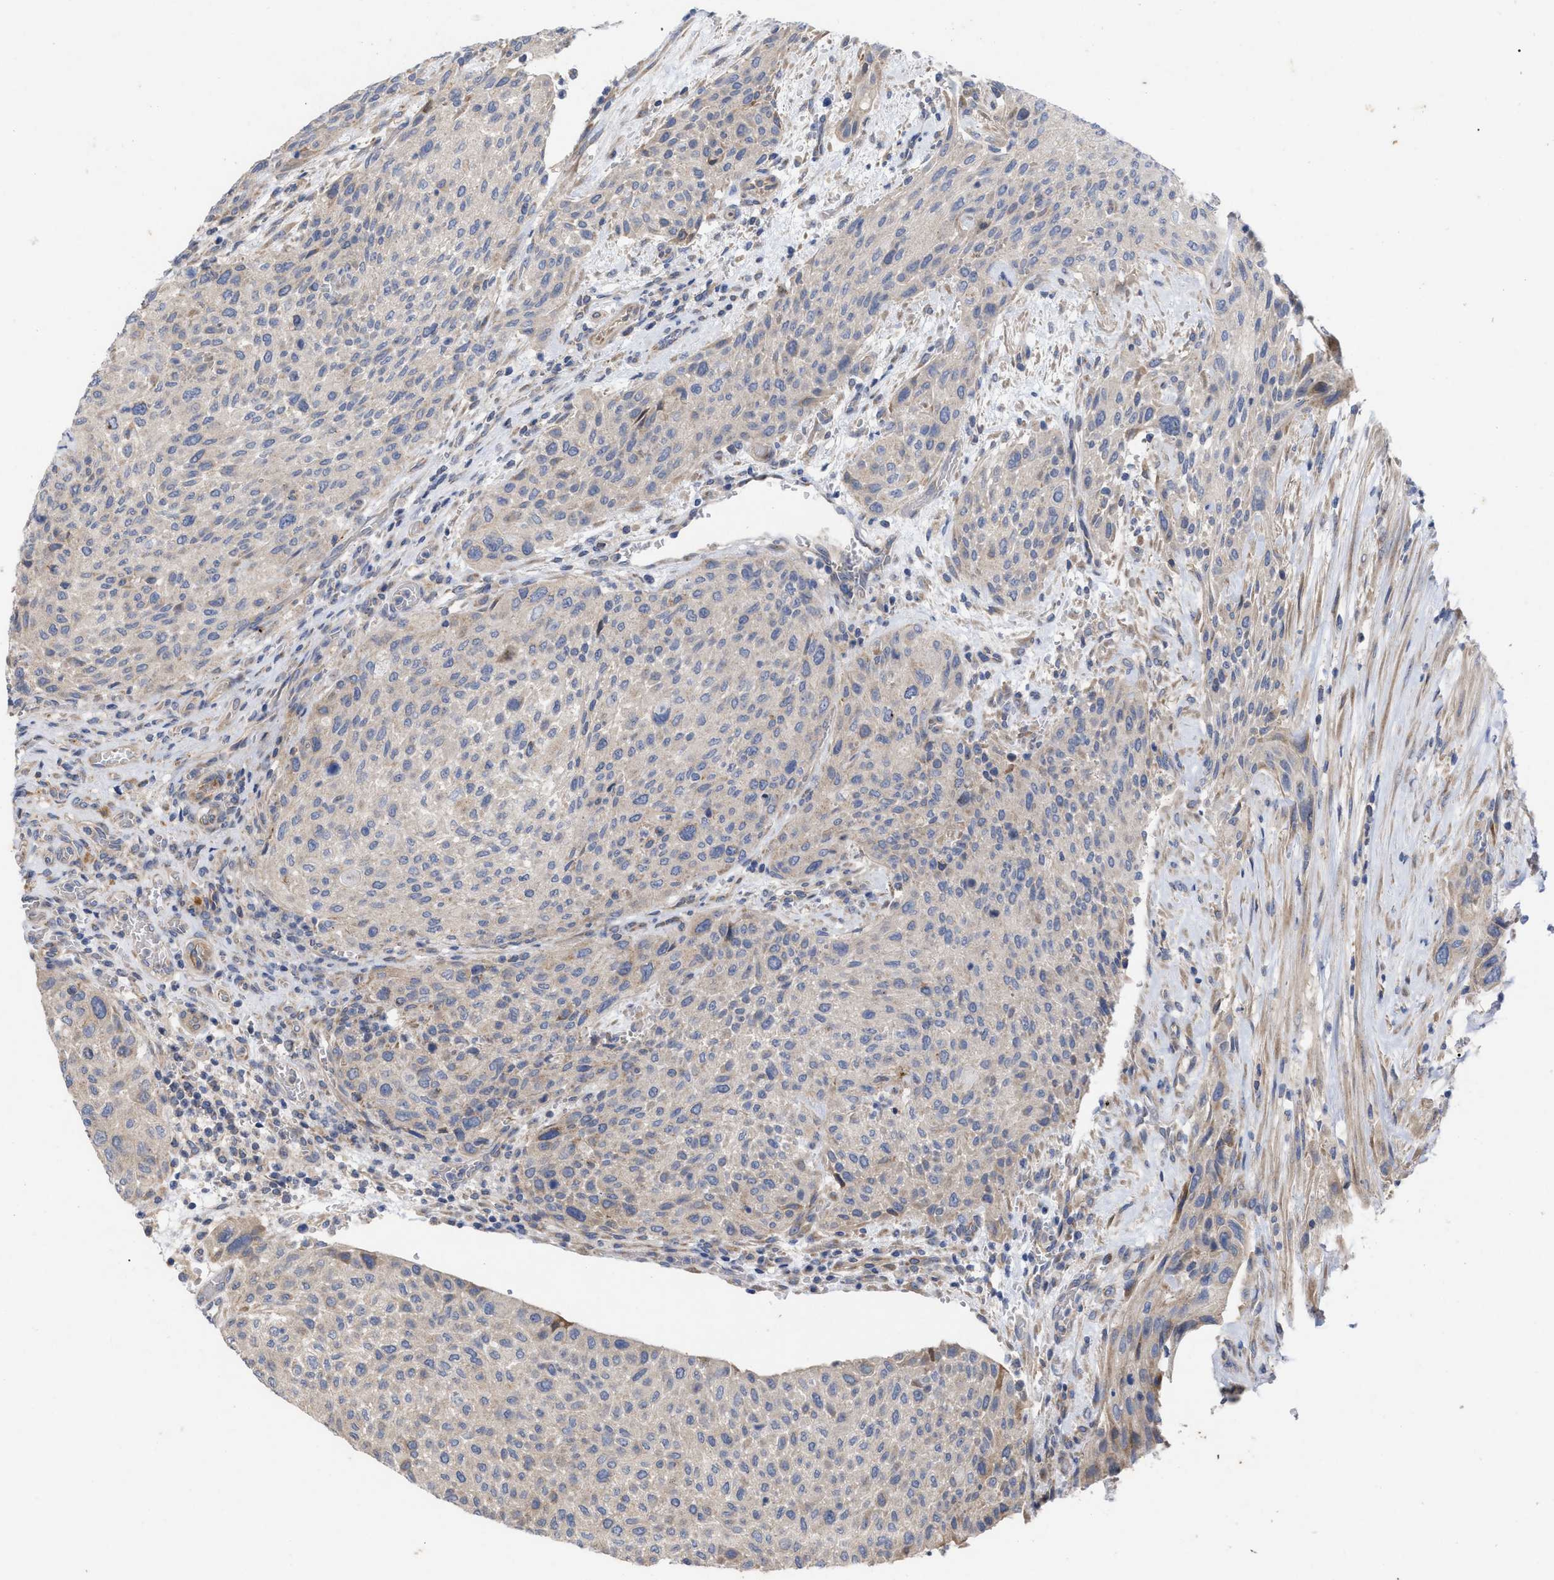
{"staining": {"intensity": "weak", "quantity": "25%-75%", "location": "cytoplasmic/membranous"}, "tissue": "urothelial cancer", "cell_type": "Tumor cells", "image_type": "cancer", "snomed": [{"axis": "morphology", "description": "Urothelial carcinoma, Low grade"}, {"axis": "morphology", "description": "Urothelial carcinoma, High grade"}, {"axis": "topography", "description": "Urinary bladder"}], "caption": "Immunohistochemical staining of urothelial cancer demonstrates low levels of weak cytoplasmic/membranous expression in about 25%-75% of tumor cells. (DAB = brown stain, brightfield microscopy at high magnification).", "gene": "VIP", "patient": {"sex": "male", "age": 35}}